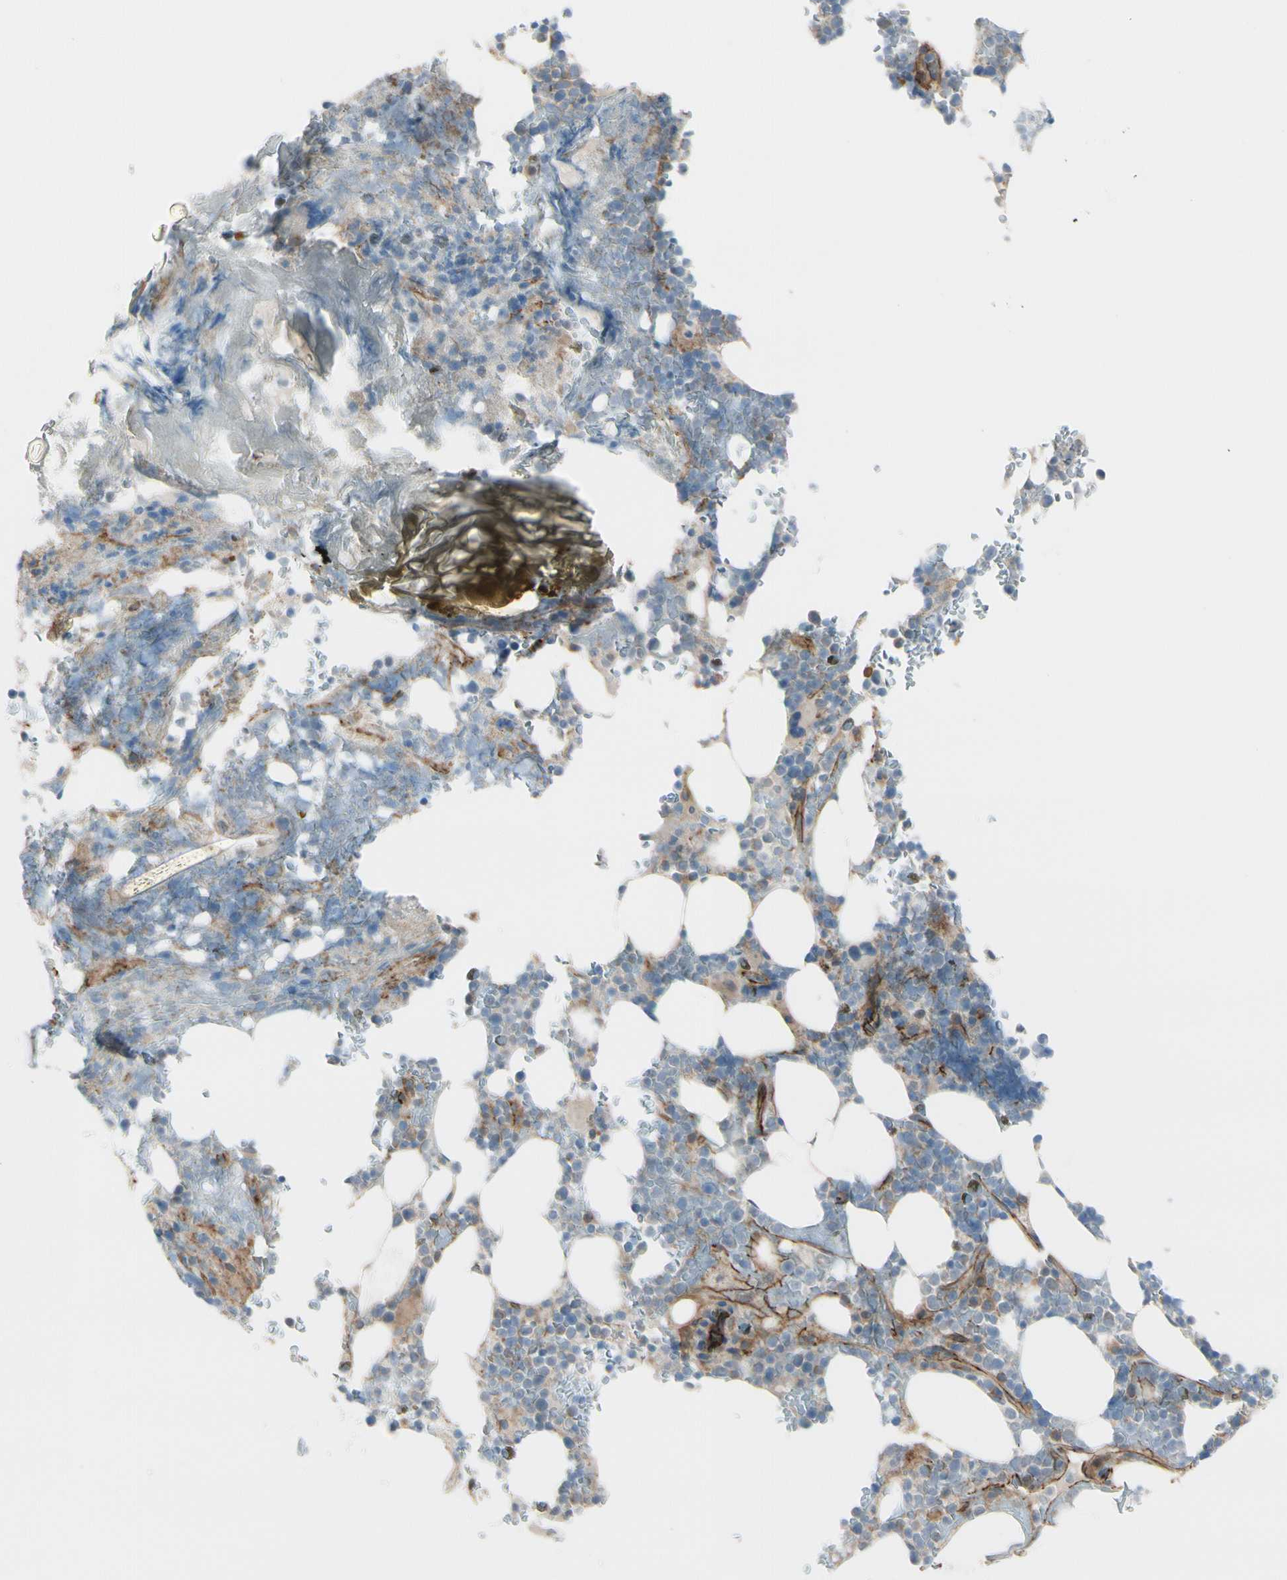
{"staining": {"intensity": "negative", "quantity": "none", "location": "none"}, "tissue": "bone marrow", "cell_type": "Hematopoietic cells", "image_type": "normal", "snomed": [{"axis": "morphology", "description": "Normal tissue, NOS"}, {"axis": "topography", "description": "Bone marrow"}], "caption": "This is an immunohistochemistry photomicrograph of normal bone marrow. There is no positivity in hematopoietic cells.", "gene": "TJP1", "patient": {"sex": "female", "age": 73}}